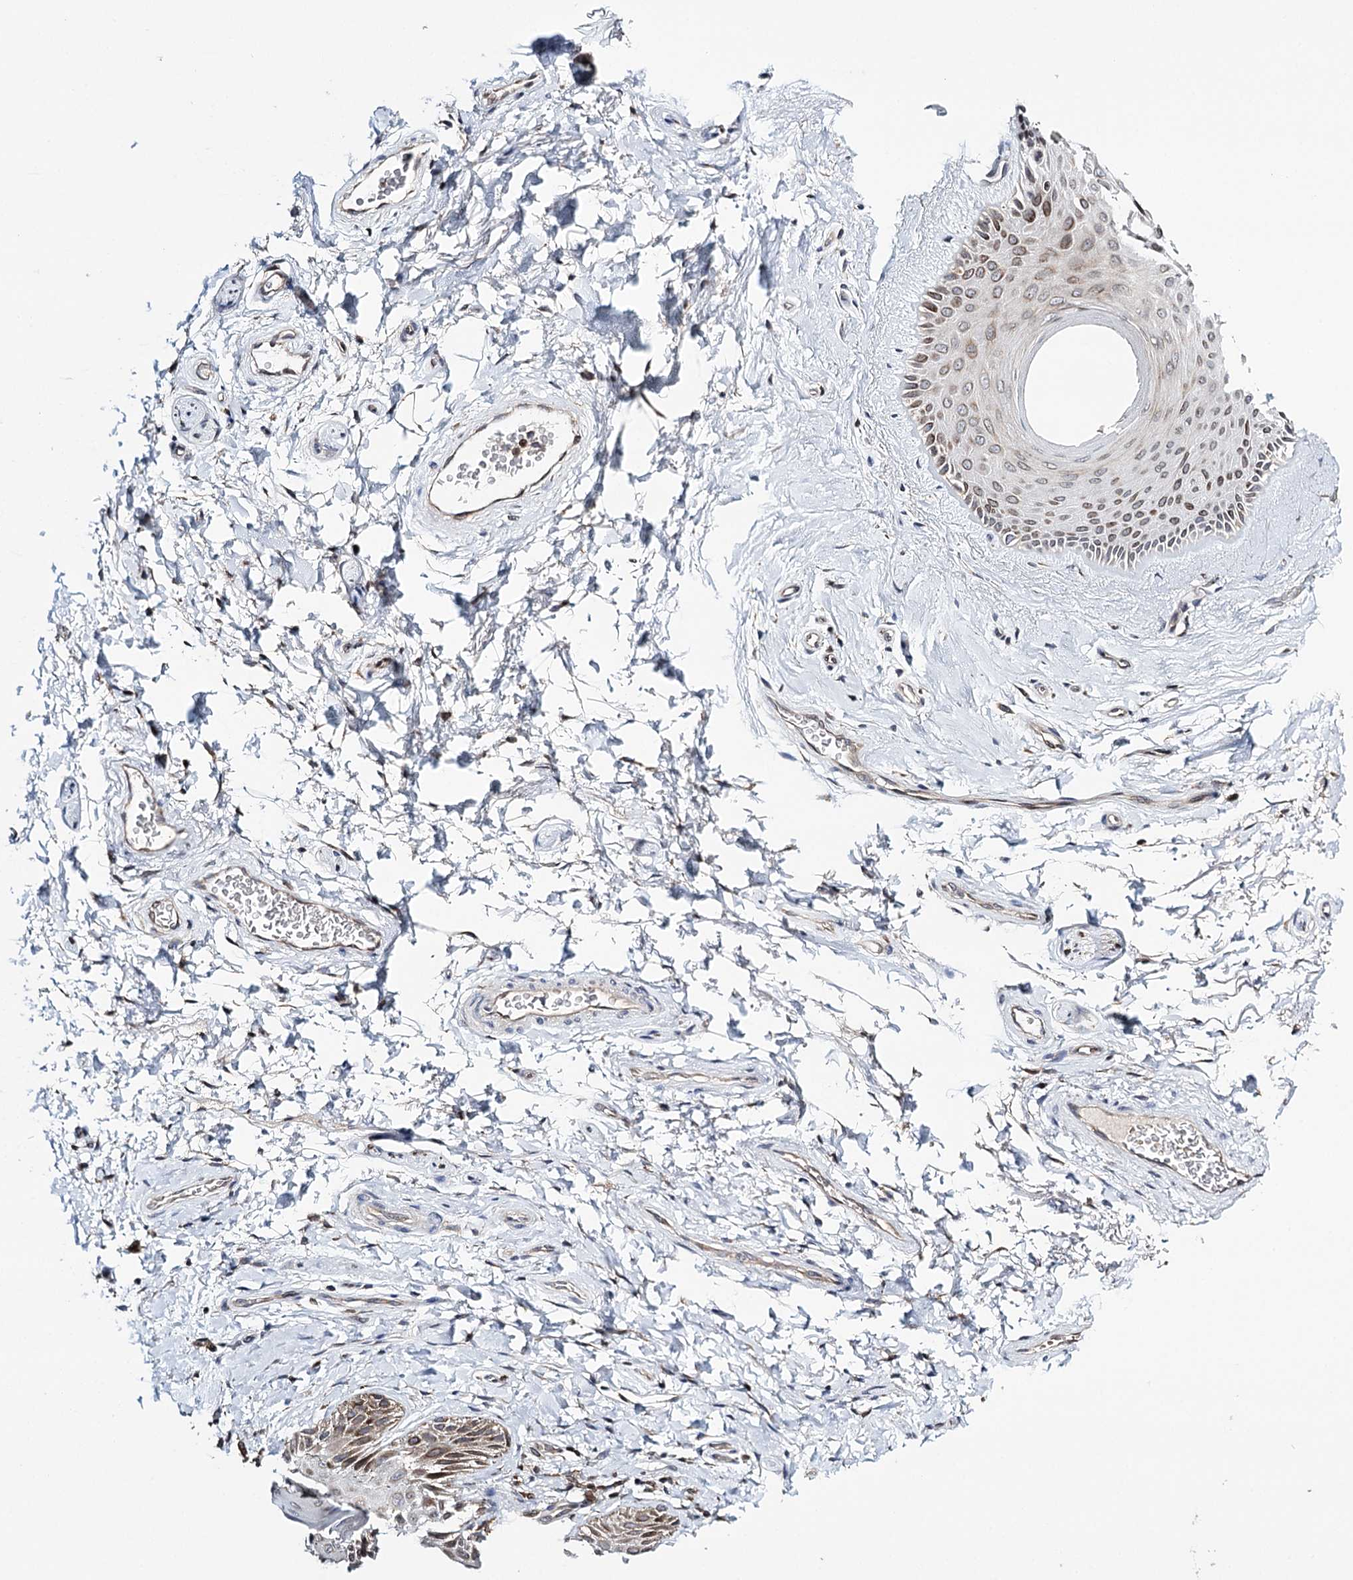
{"staining": {"intensity": "moderate", "quantity": "25%-75%", "location": "cytoplasmic/membranous,nuclear"}, "tissue": "skin", "cell_type": "Epidermal cells", "image_type": "normal", "snomed": [{"axis": "morphology", "description": "Normal tissue, NOS"}, {"axis": "topography", "description": "Anal"}], "caption": "IHC of unremarkable skin reveals medium levels of moderate cytoplasmic/membranous,nuclear positivity in about 25%-75% of epidermal cells. (DAB (3,3'-diaminobenzidine) IHC with brightfield microscopy, high magnification).", "gene": "CFAP46", "patient": {"sex": "male", "age": 44}}